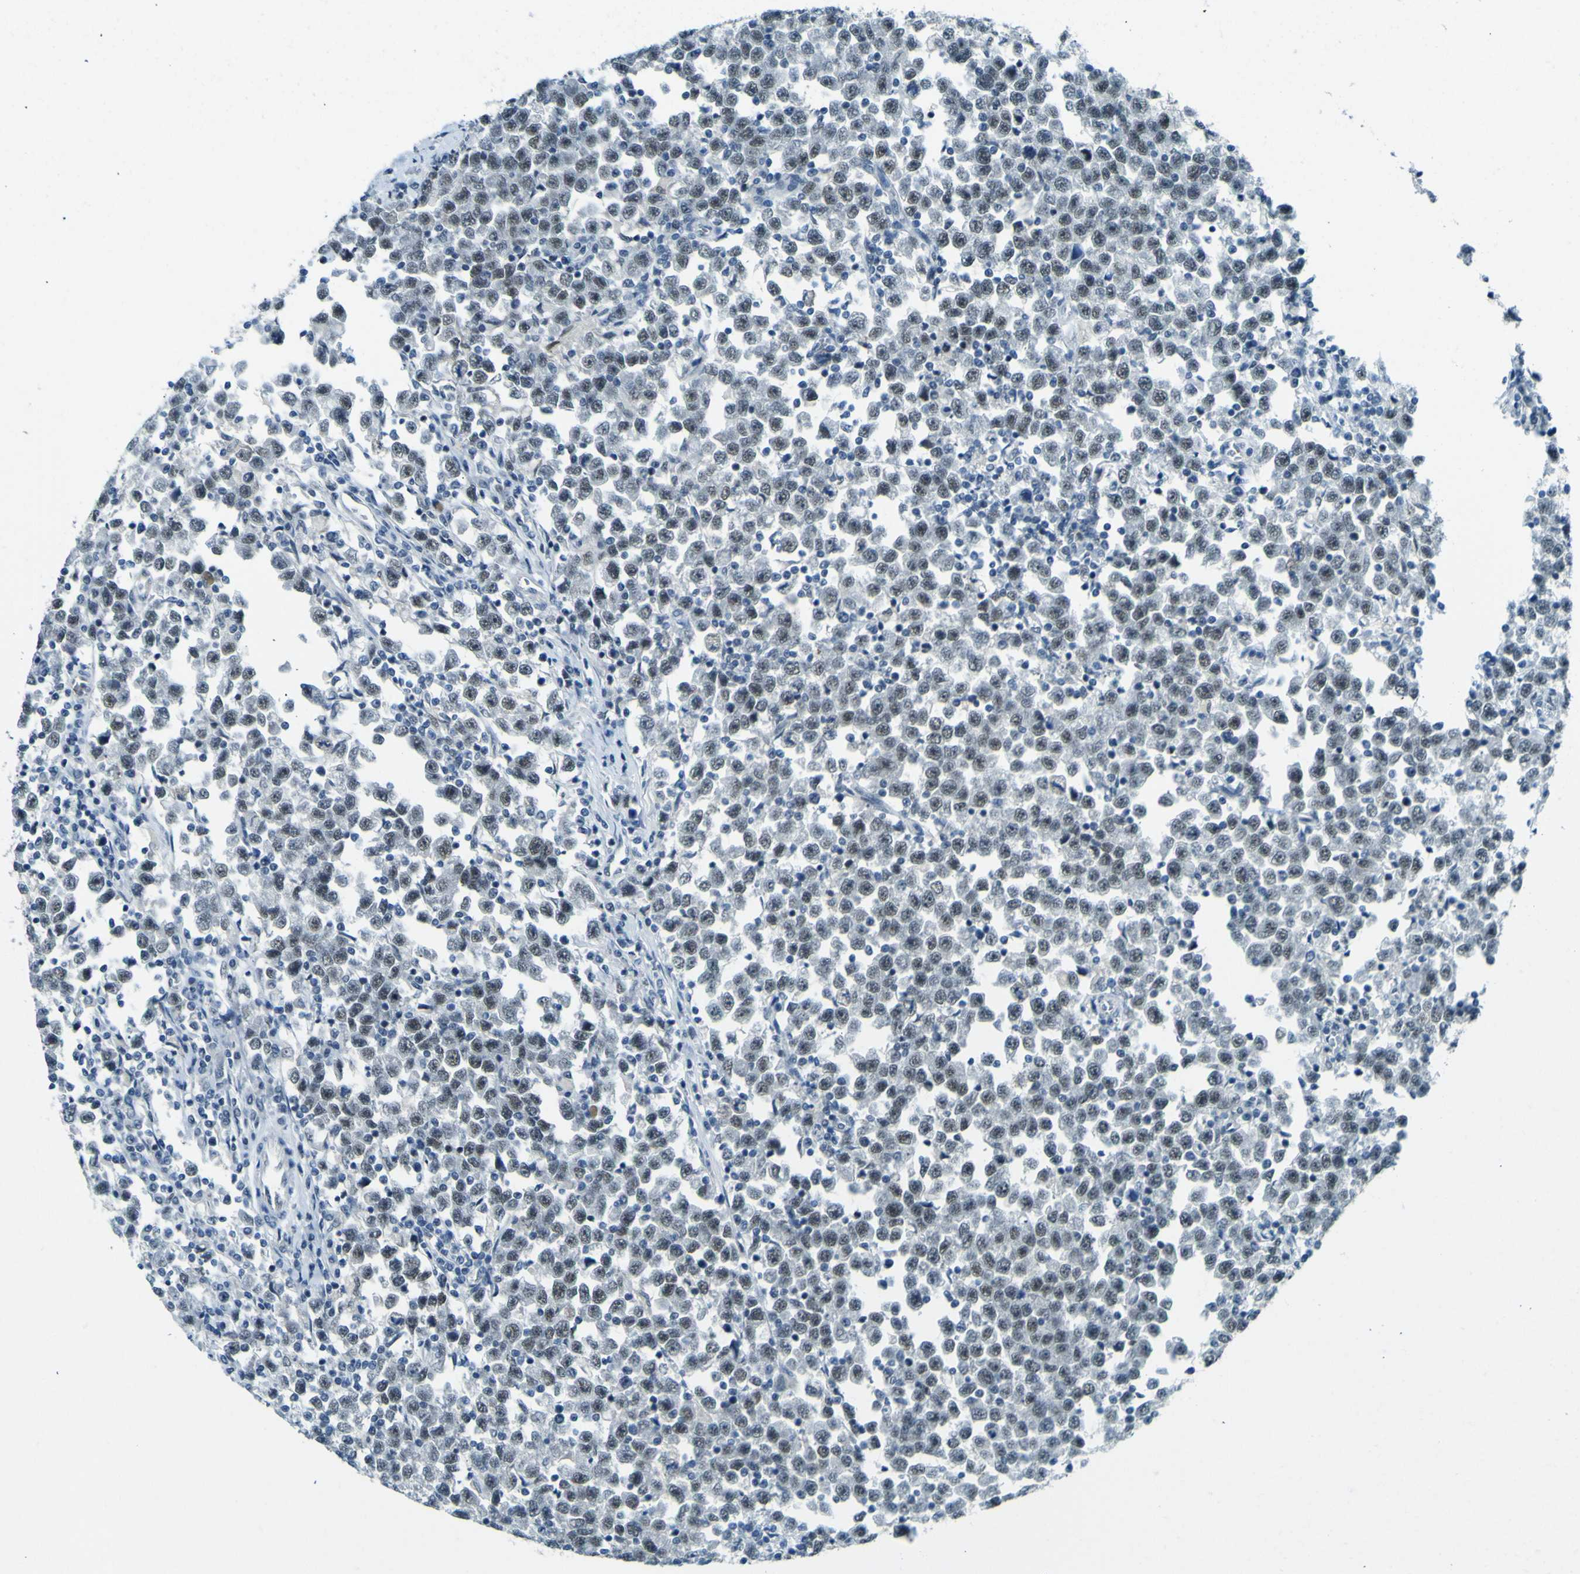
{"staining": {"intensity": "weak", "quantity": "<25%", "location": "nuclear"}, "tissue": "testis cancer", "cell_type": "Tumor cells", "image_type": "cancer", "snomed": [{"axis": "morphology", "description": "Seminoma, NOS"}, {"axis": "topography", "description": "Testis"}], "caption": "A photomicrograph of human seminoma (testis) is negative for staining in tumor cells.", "gene": "CEBPG", "patient": {"sex": "male", "age": 43}}